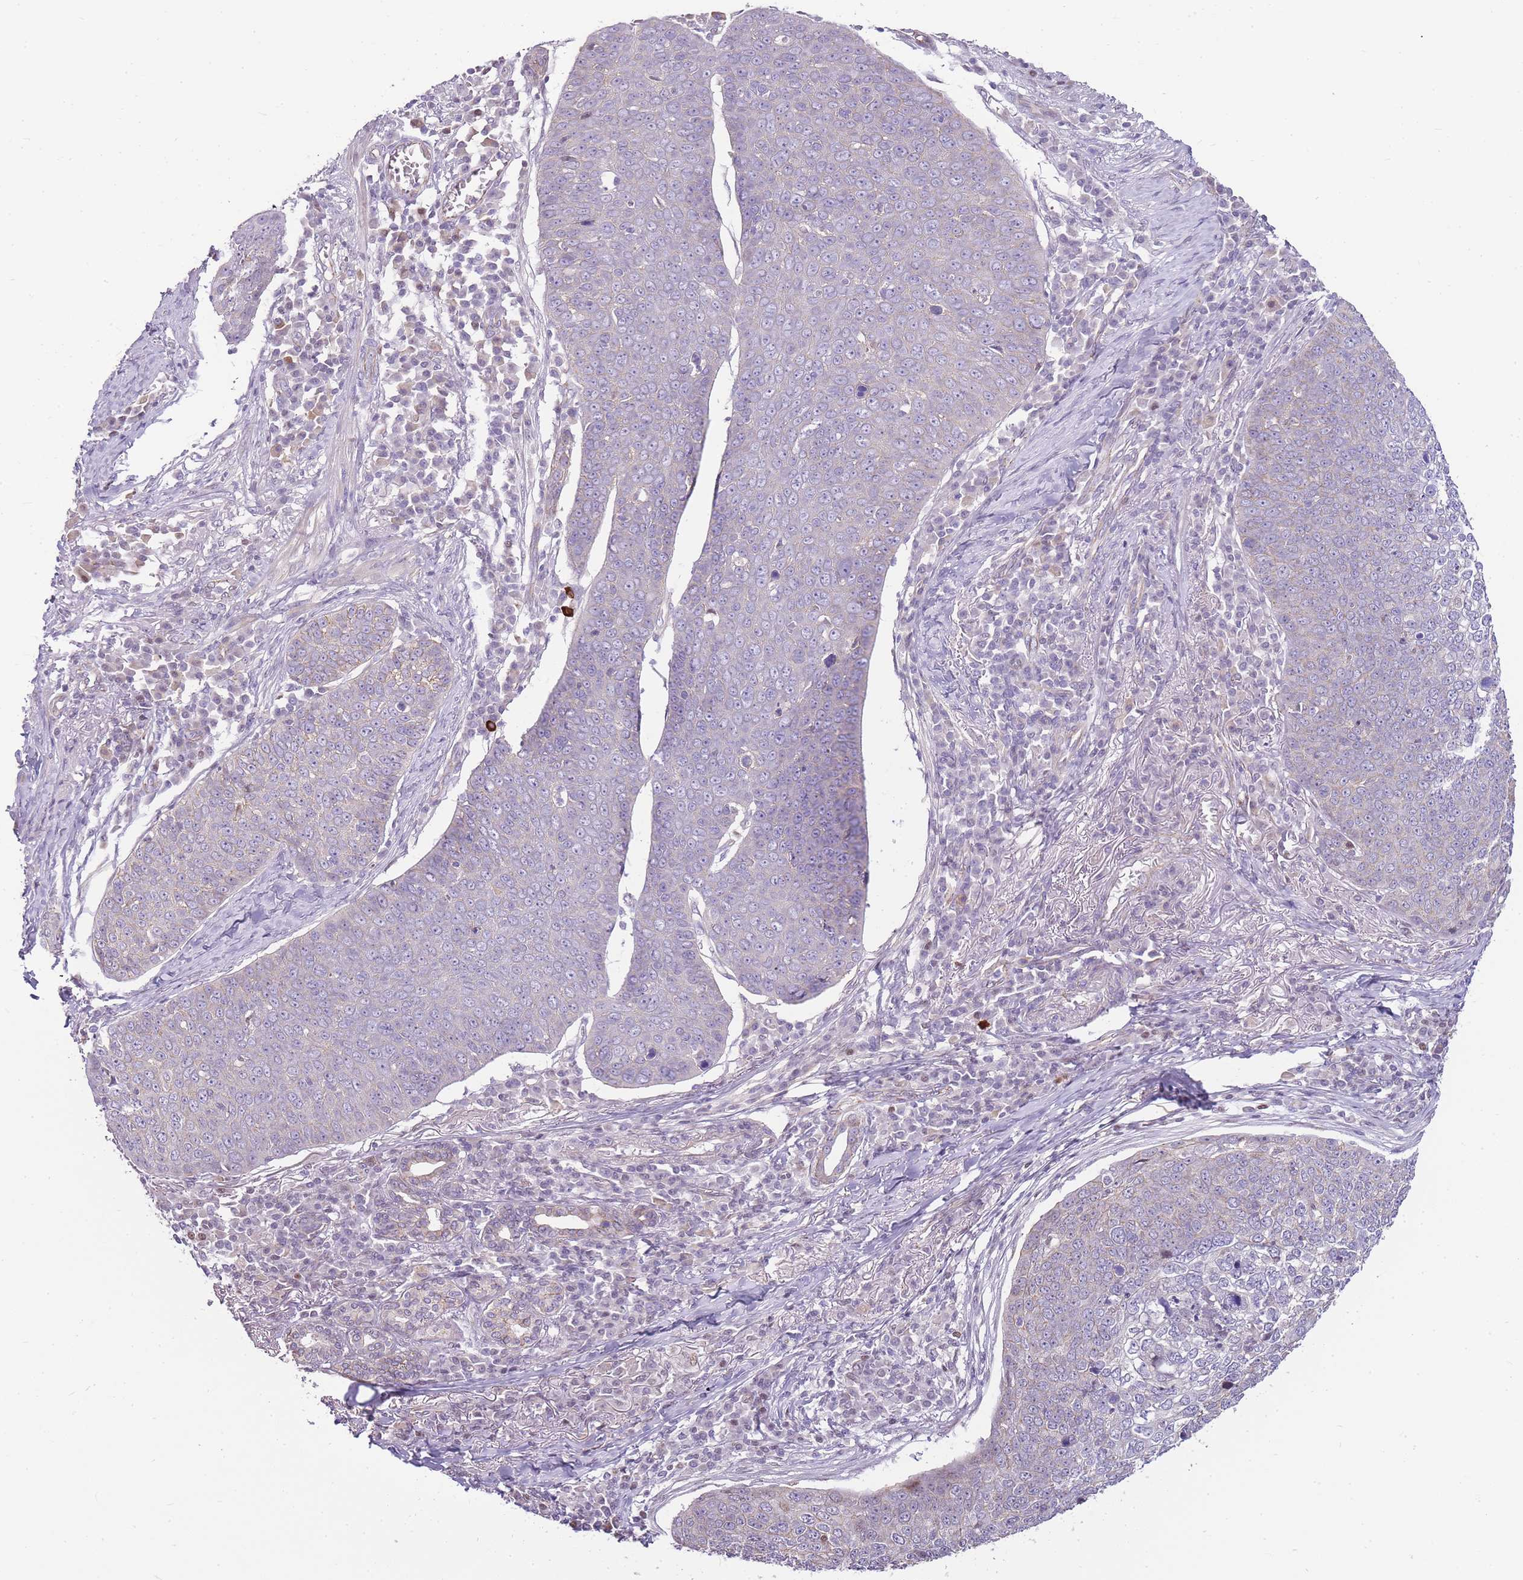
{"staining": {"intensity": "negative", "quantity": "none", "location": "none"}, "tissue": "skin cancer", "cell_type": "Tumor cells", "image_type": "cancer", "snomed": [{"axis": "morphology", "description": "Squamous cell carcinoma, NOS"}, {"axis": "topography", "description": "Skin"}], "caption": "This is a photomicrograph of immunohistochemistry (IHC) staining of squamous cell carcinoma (skin), which shows no expression in tumor cells.", "gene": "CLBA1", "patient": {"sex": "male", "age": 71}}